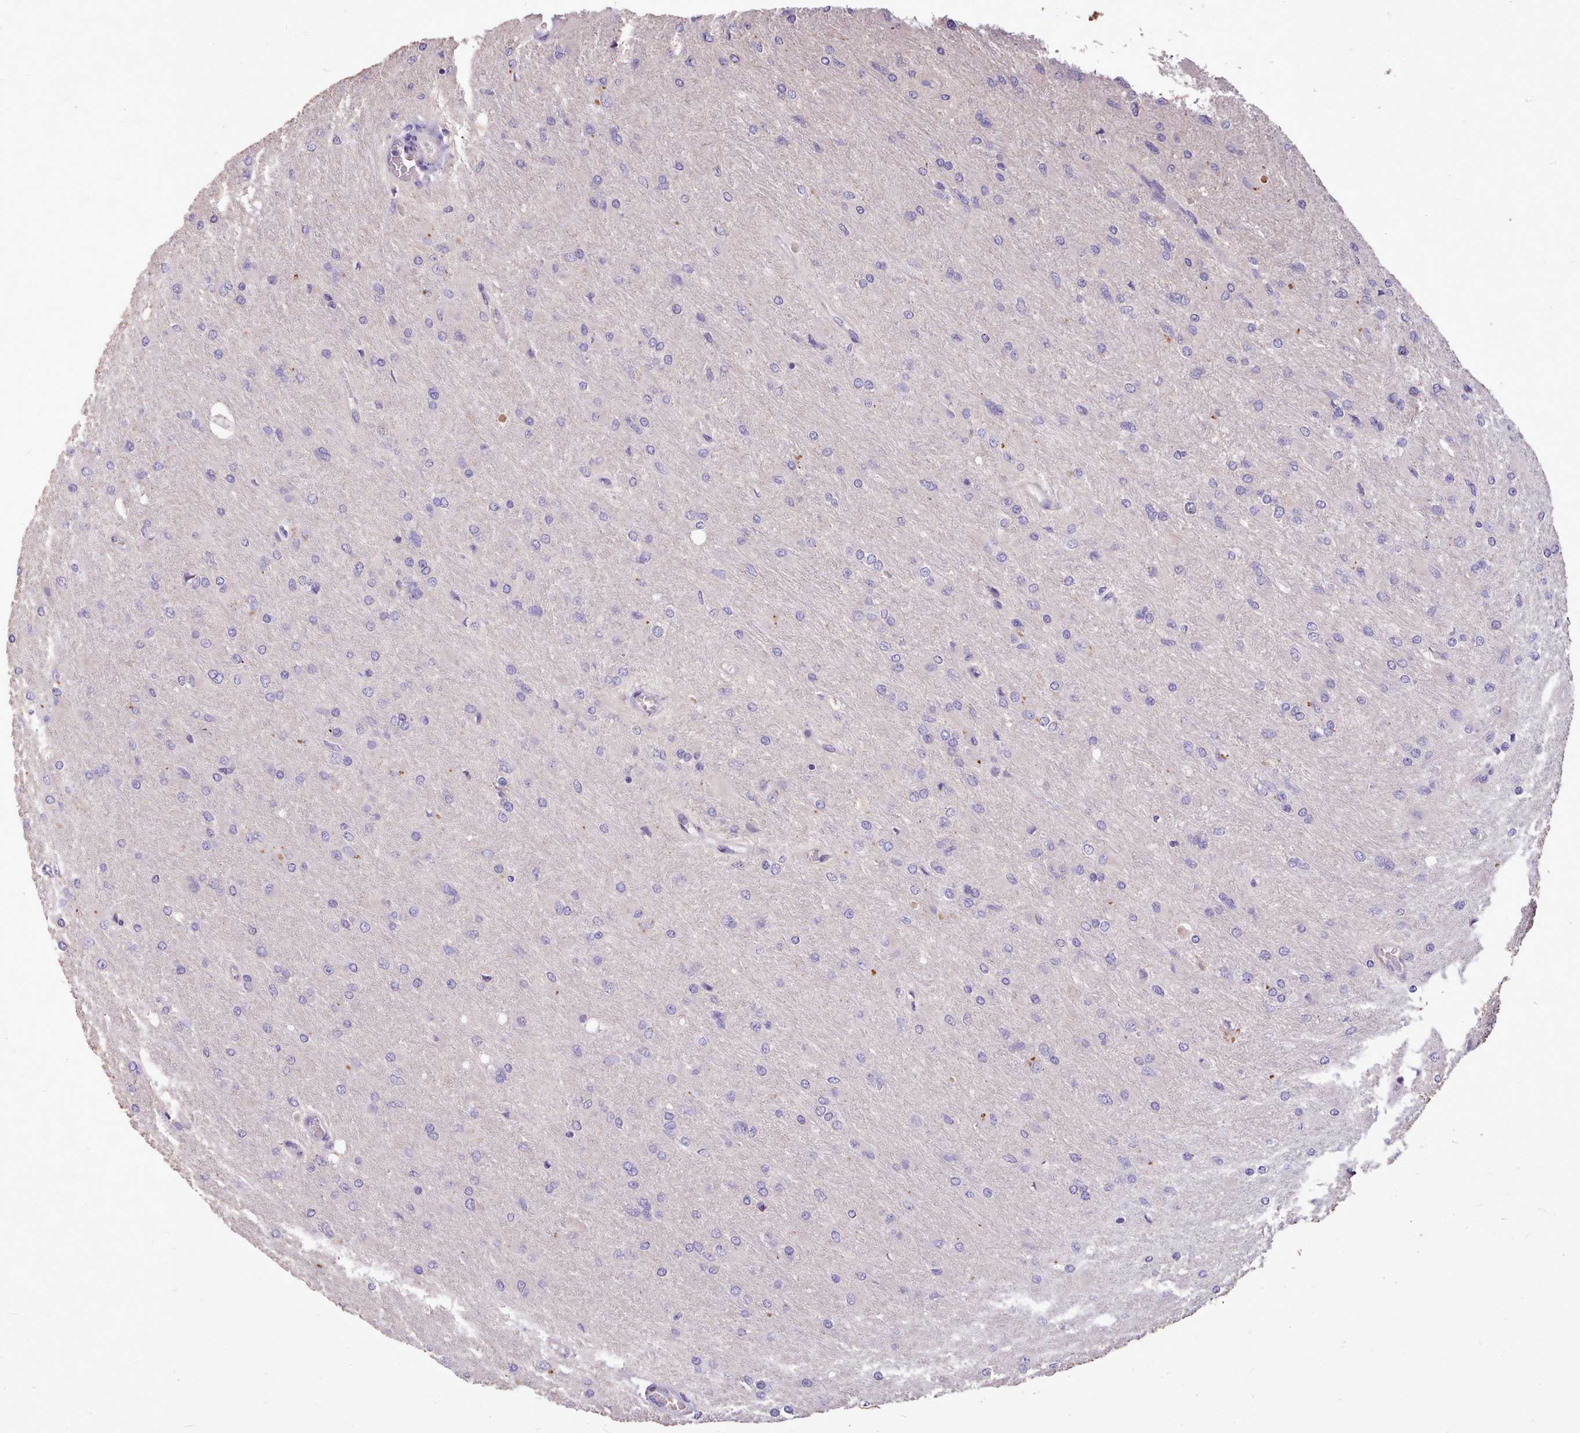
{"staining": {"intensity": "negative", "quantity": "none", "location": "none"}, "tissue": "glioma", "cell_type": "Tumor cells", "image_type": "cancer", "snomed": [{"axis": "morphology", "description": "Glioma, malignant, High grade"}, {"axis": "topography", "description": "Cerebral cortex"}], "caption": "Tumor cells show no significant protein expression in malignant high-grade glioma.", "gene": "ZNF607", "patient": {"sex": "female", "age": 36}}